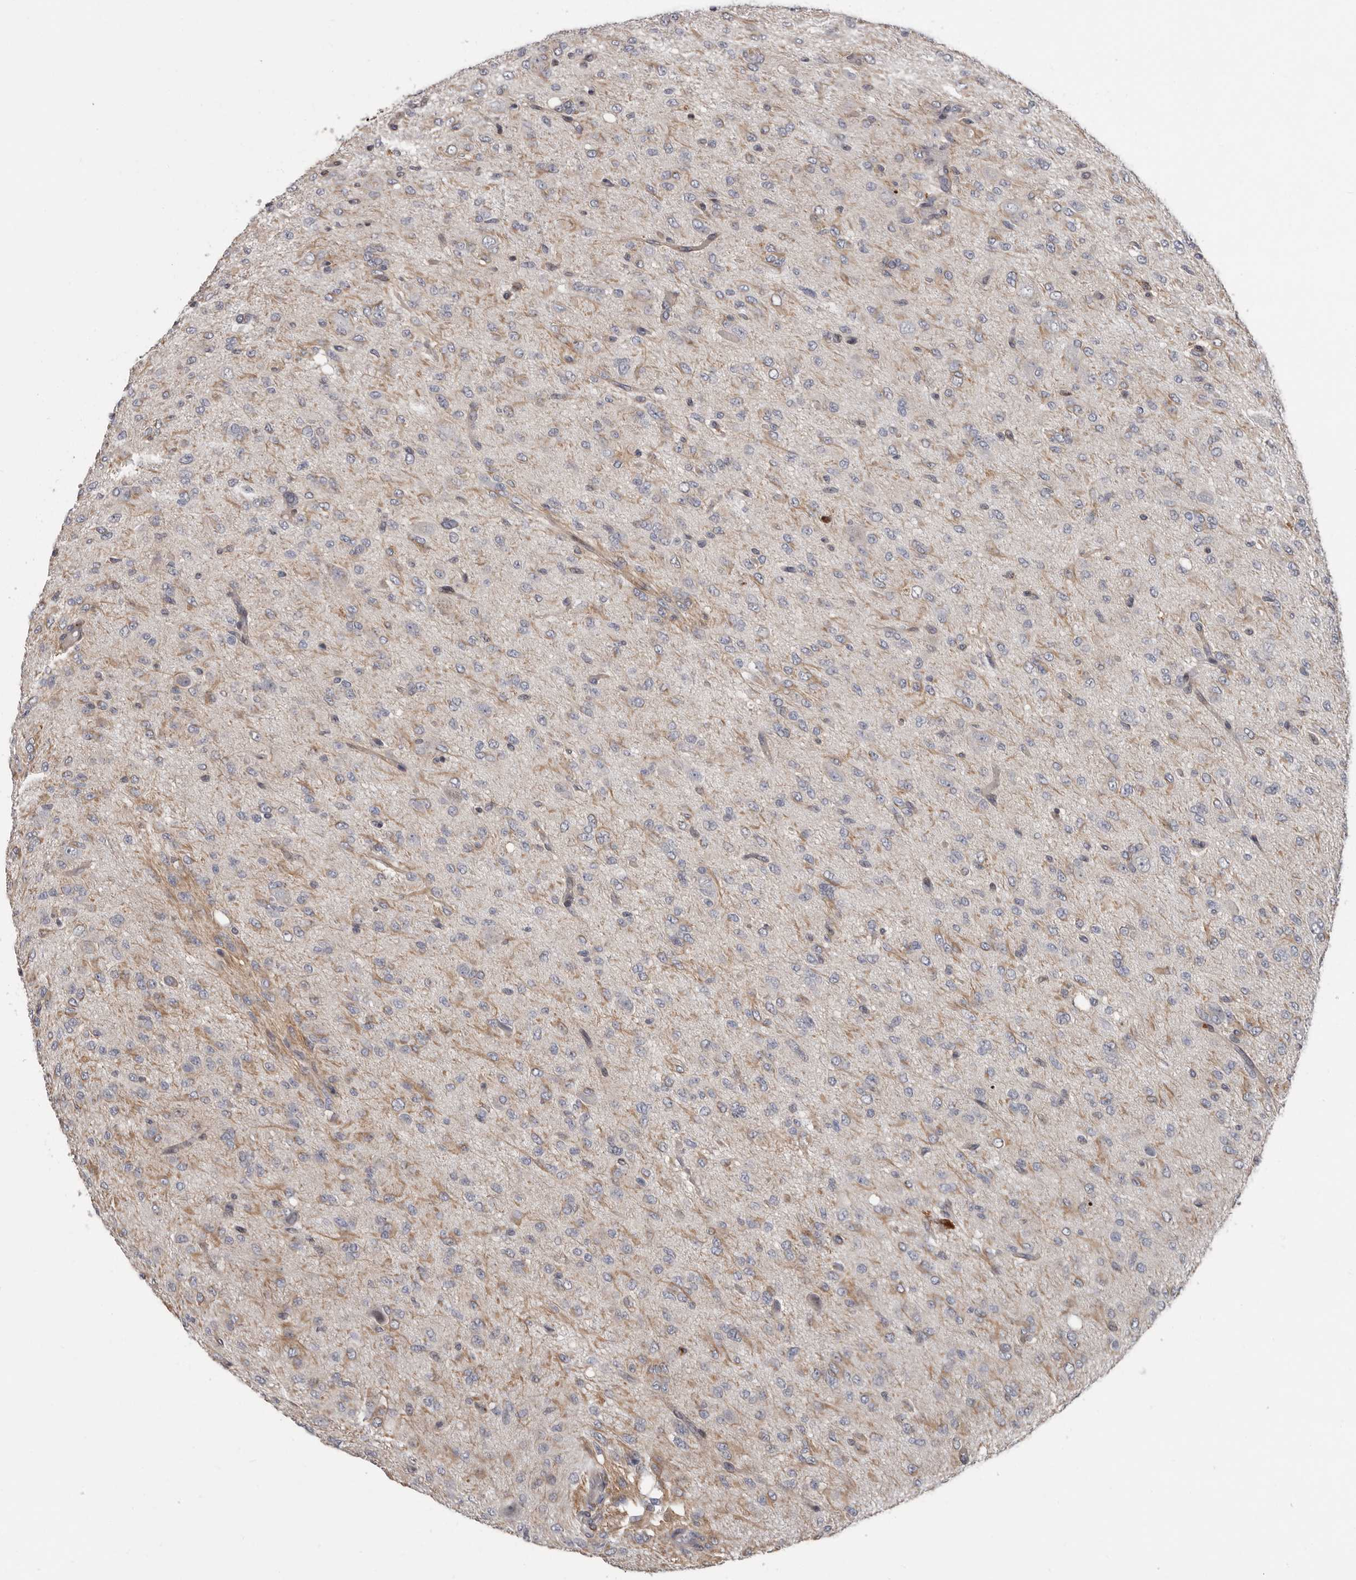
{"staining": {"intensity": "negative", "quantity": "none", "location": "none"}, "tissue": "glioma", "cell_type": "Tumor cells", "image_type": "cancer", "snomed": [{"axis": "morphology", "description": "Glioma, malignant, High grade"}, {"axis": "topography", "description": "Brain"}], "caption": "Human glioma stained for a protein using immunohistochemistry (IHC) displays no positivity in tumor cells.", "gene": "FGFR4", "patient": {"sex": "female", "age": 59}}